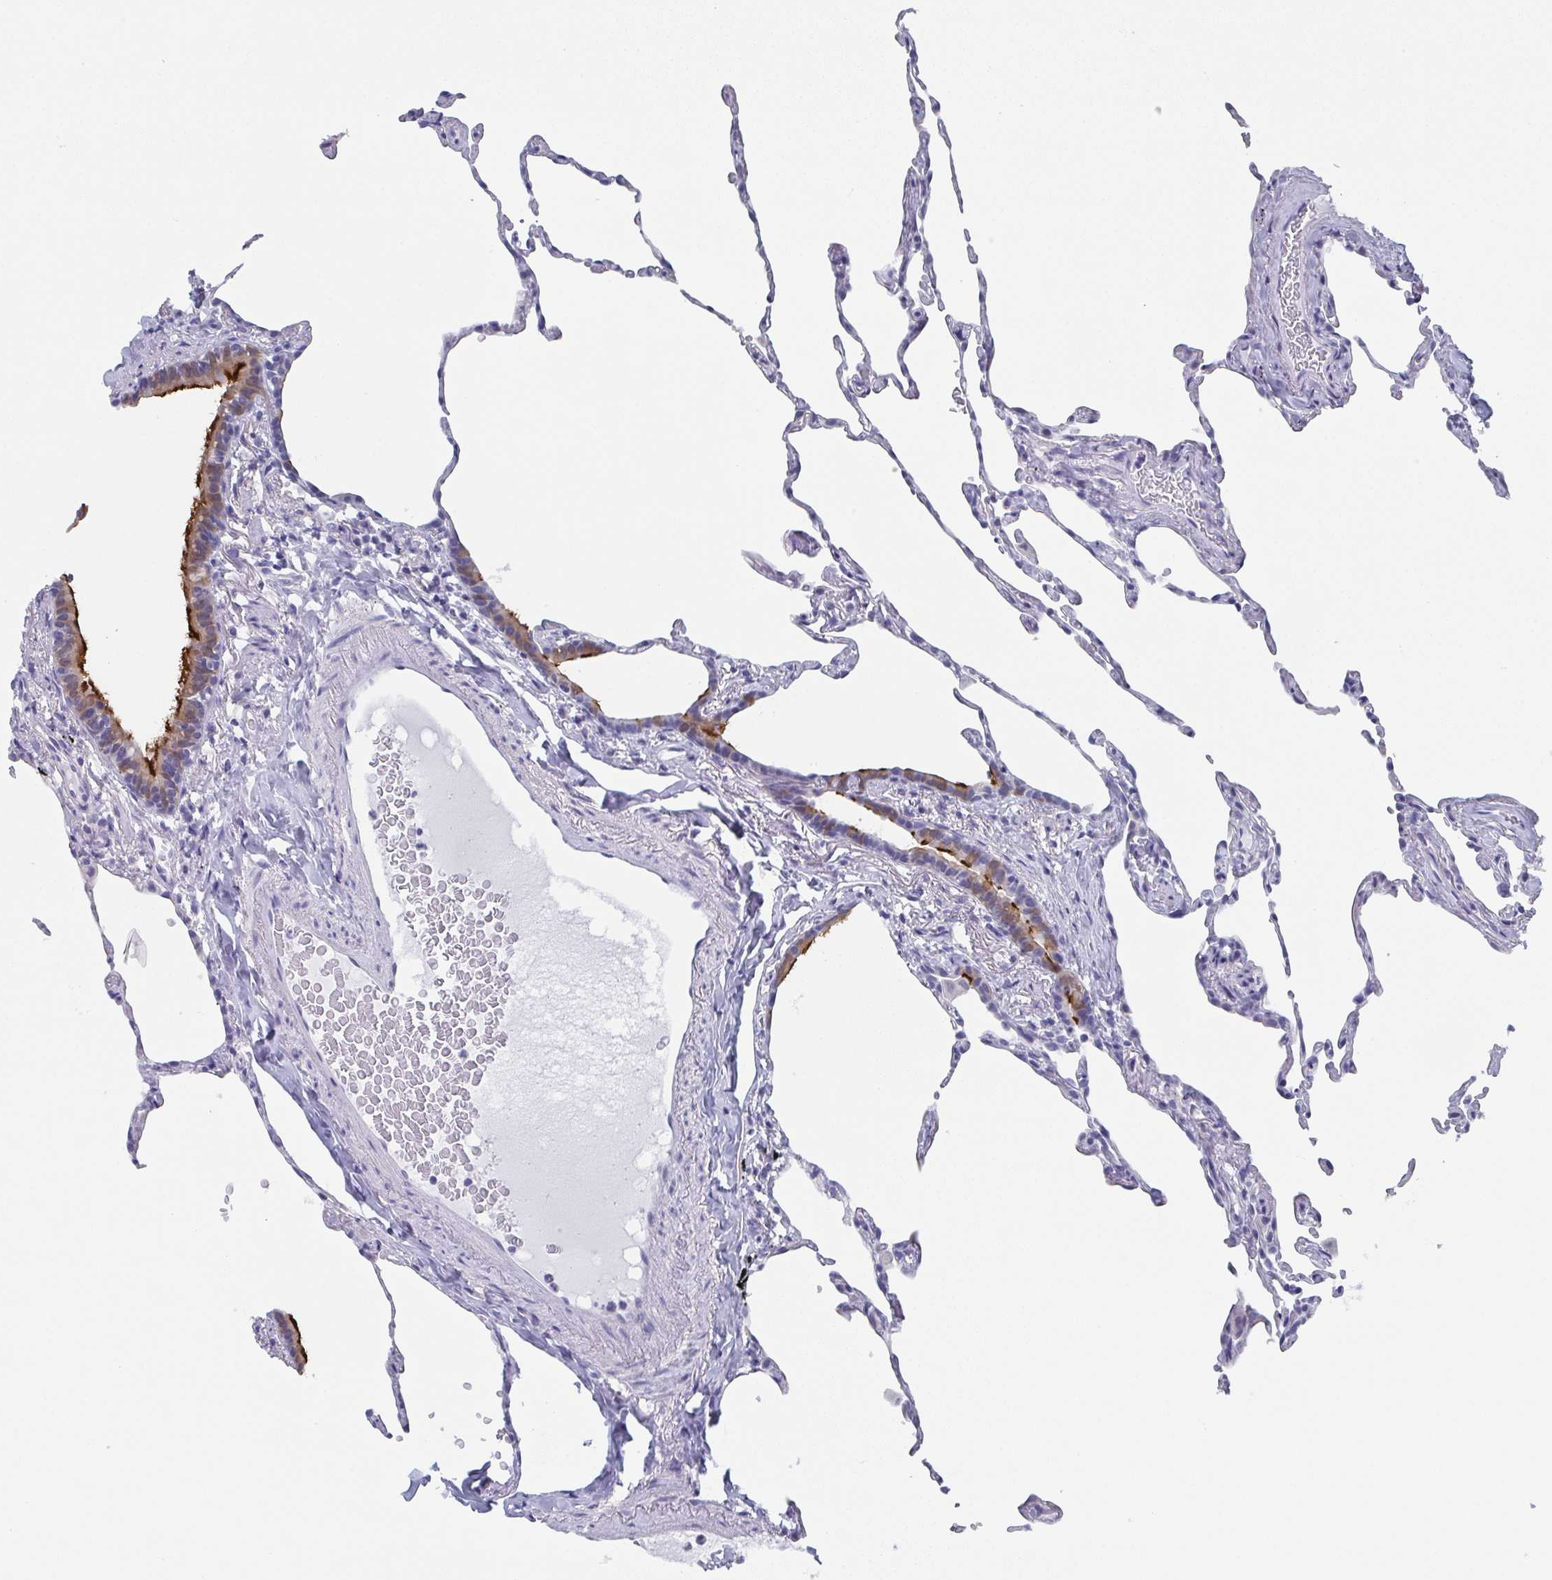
{"staining": {"intensity": "negative", "quantity": "none", "location": "none"}, "tissue": "lung", "cell_type": "Alveolar cells", "image_type": "normal", "snomed": [{"axis": "morphology", "description": "Normal tissue, NOS"}, {"axis": "topography", "description": "Lung"}], "caption": "DAB immunohistochemical staining of benign lung demonstrates no significant expression in alveolar cells. (DAB (3,3'-diaminobenzidine) IHC visualized using brightfield microscopy, high magnification).", "gene": "DYDC2", "patient": {"sex": "female", "age": 57}}